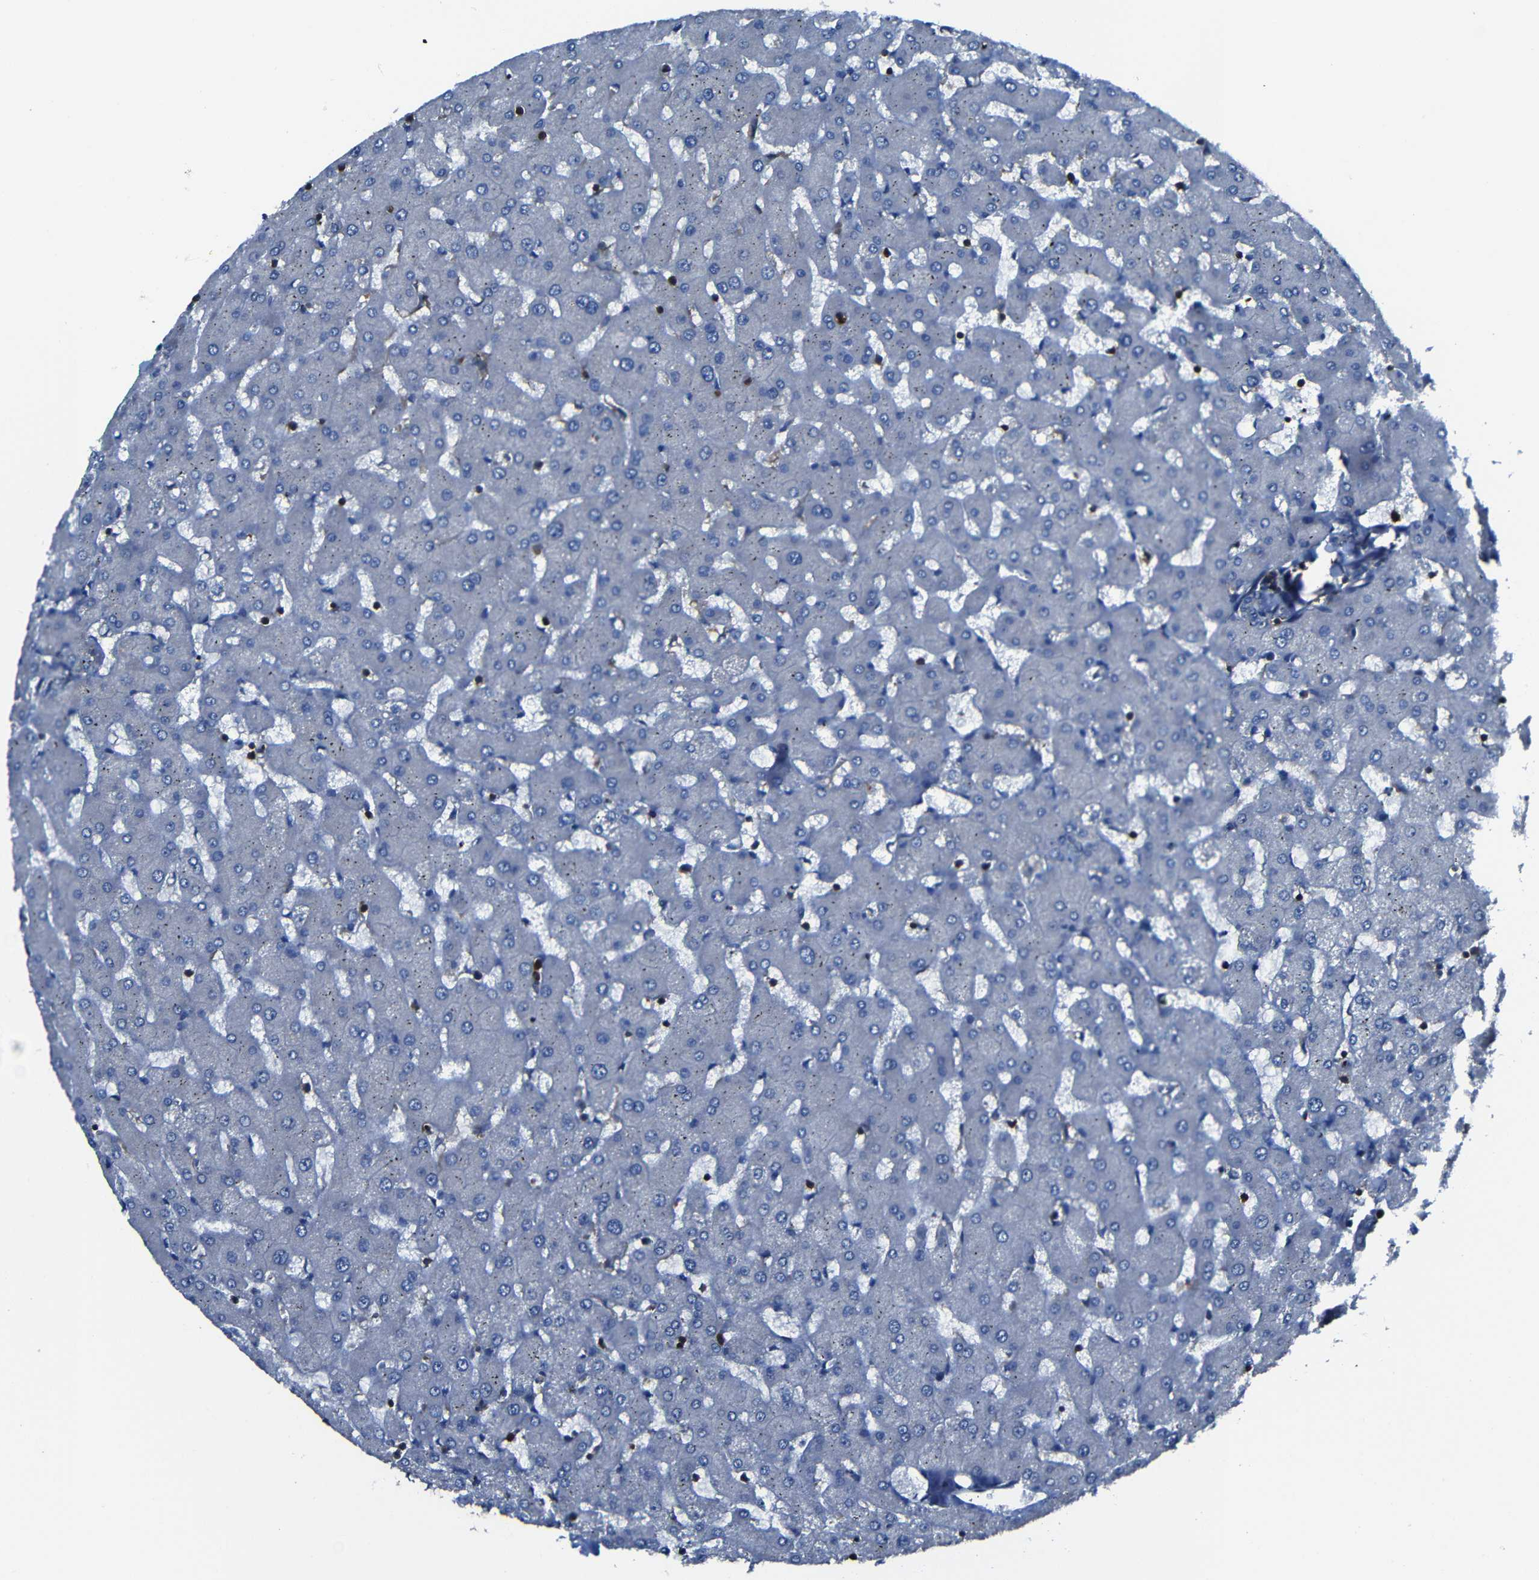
{"staining": {"intensity": "weak", "quantity": "<25%", "location": "cytoplasmic/membranous"}, "tissue": "liver", "cell_type": "Cholangiocytes", "image_type": "normal", "snomed": [{"axis": "morphology", "description": "Normal tissue, NOS"}, {"axis": "topography", "description": "Liver"}], "caption": "IHC micrograph of benign liver: human liver stained with DAB (3,3'-diaminobenzidine) shows no significant protein positivity in cholangiocytes.", "gene": "ARHGEF1", "patient": {"sex": "female", "age": 63}}